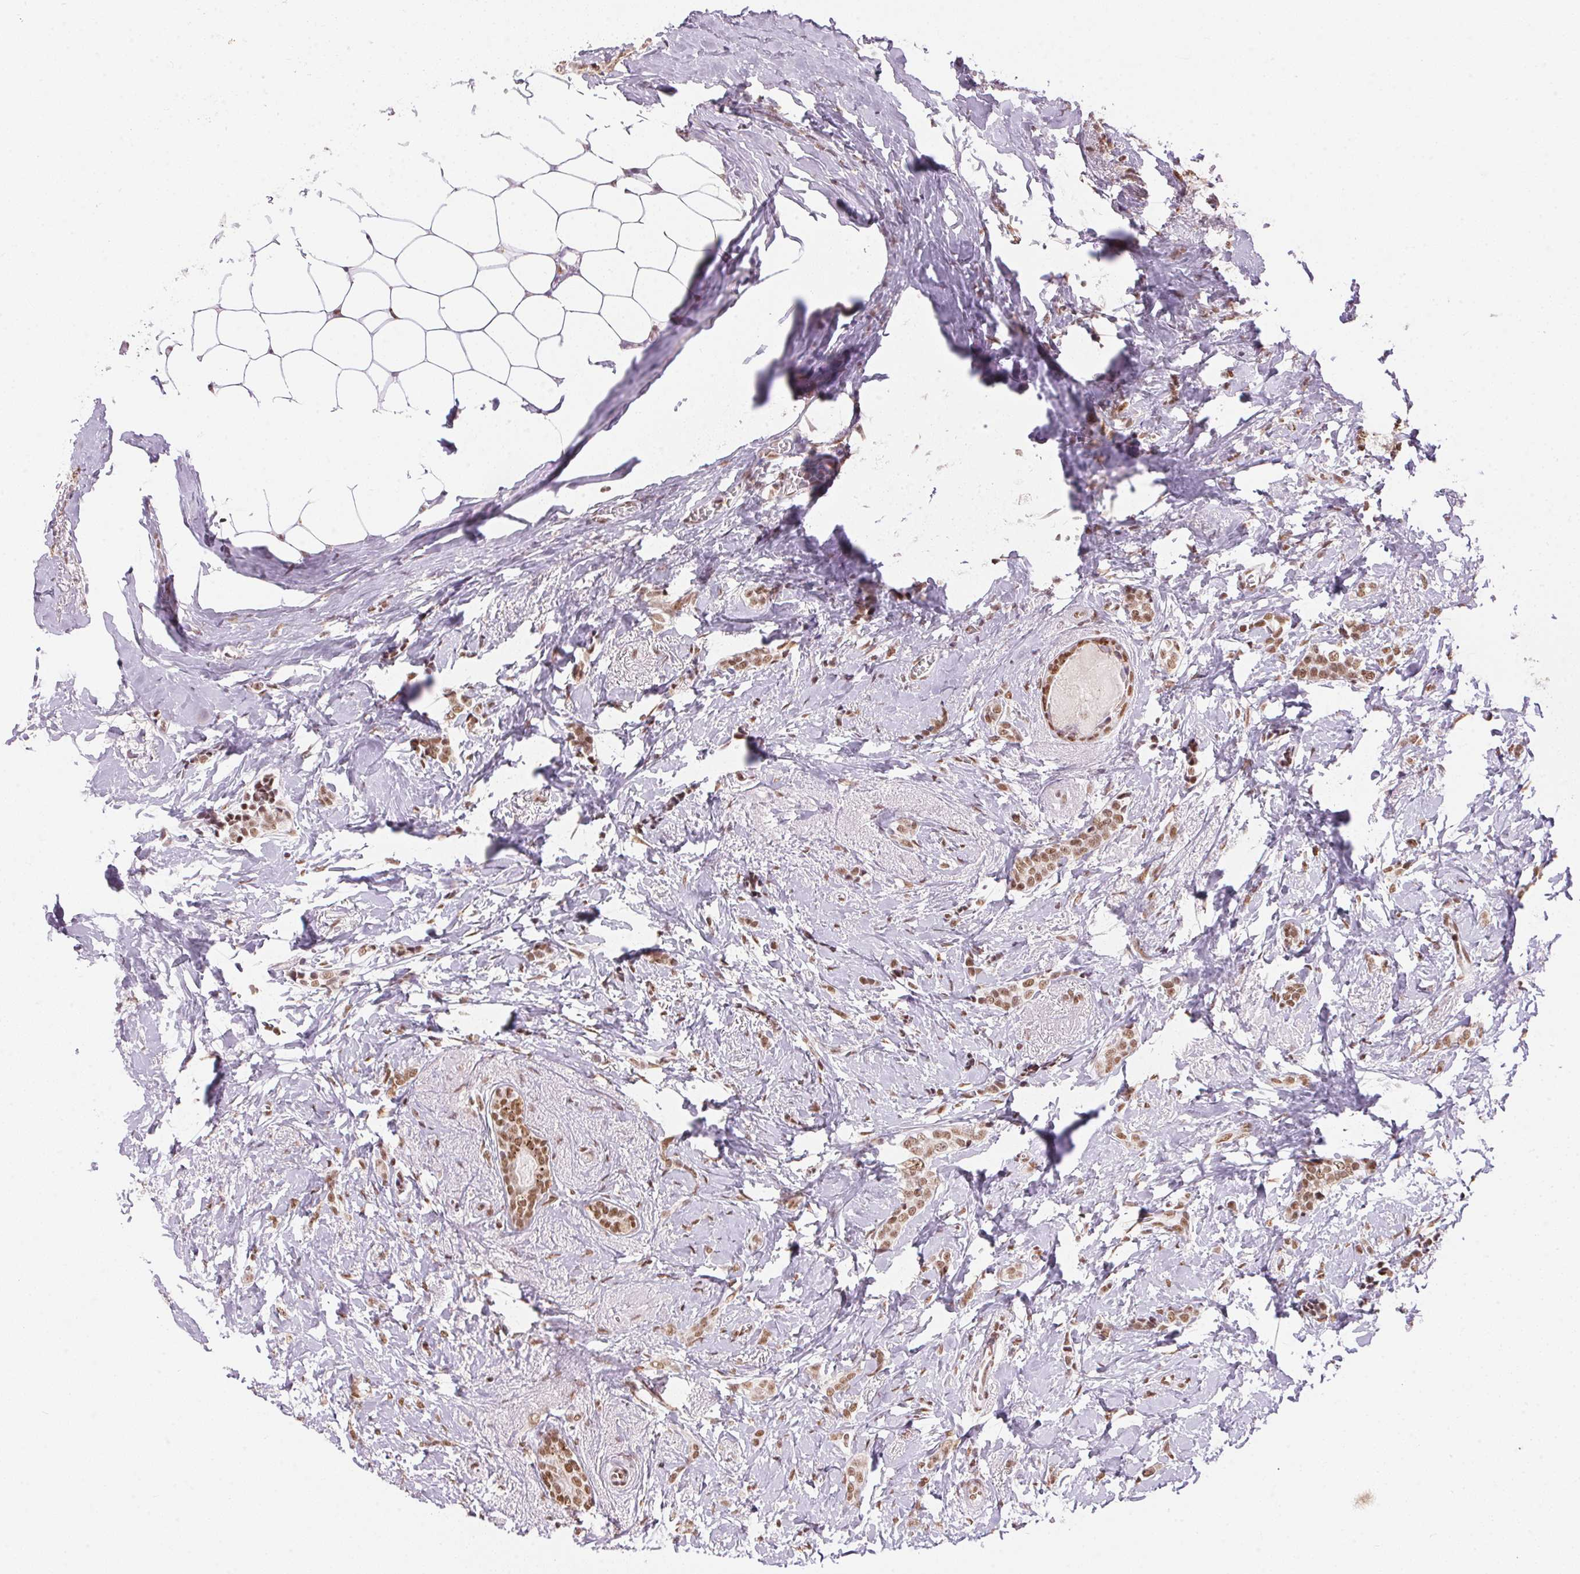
{"staining": {"intensity": "moderate", "quantity": ">75%", "location": "nuclear"}, "tissue": "breast cancer", "cell_type": "Tumor cells", "image_type": "cancer", "snomed": [{"axis": "morphology", "description": "Normal tissue, NOS"}, {"axis": "morphology", "description": "Duct carcinoma"}, {"axis": "topography", "description": "Breast"}], "caption": "Immunohistochemical staining of human infiltrating ductal carcinoma (breast) displays medium levels of moderate nuclear protein positivity in approximately >75% of tumor cells.", "gene": "NFE2L1", "patient": {"sex": "female", "age": 77}}